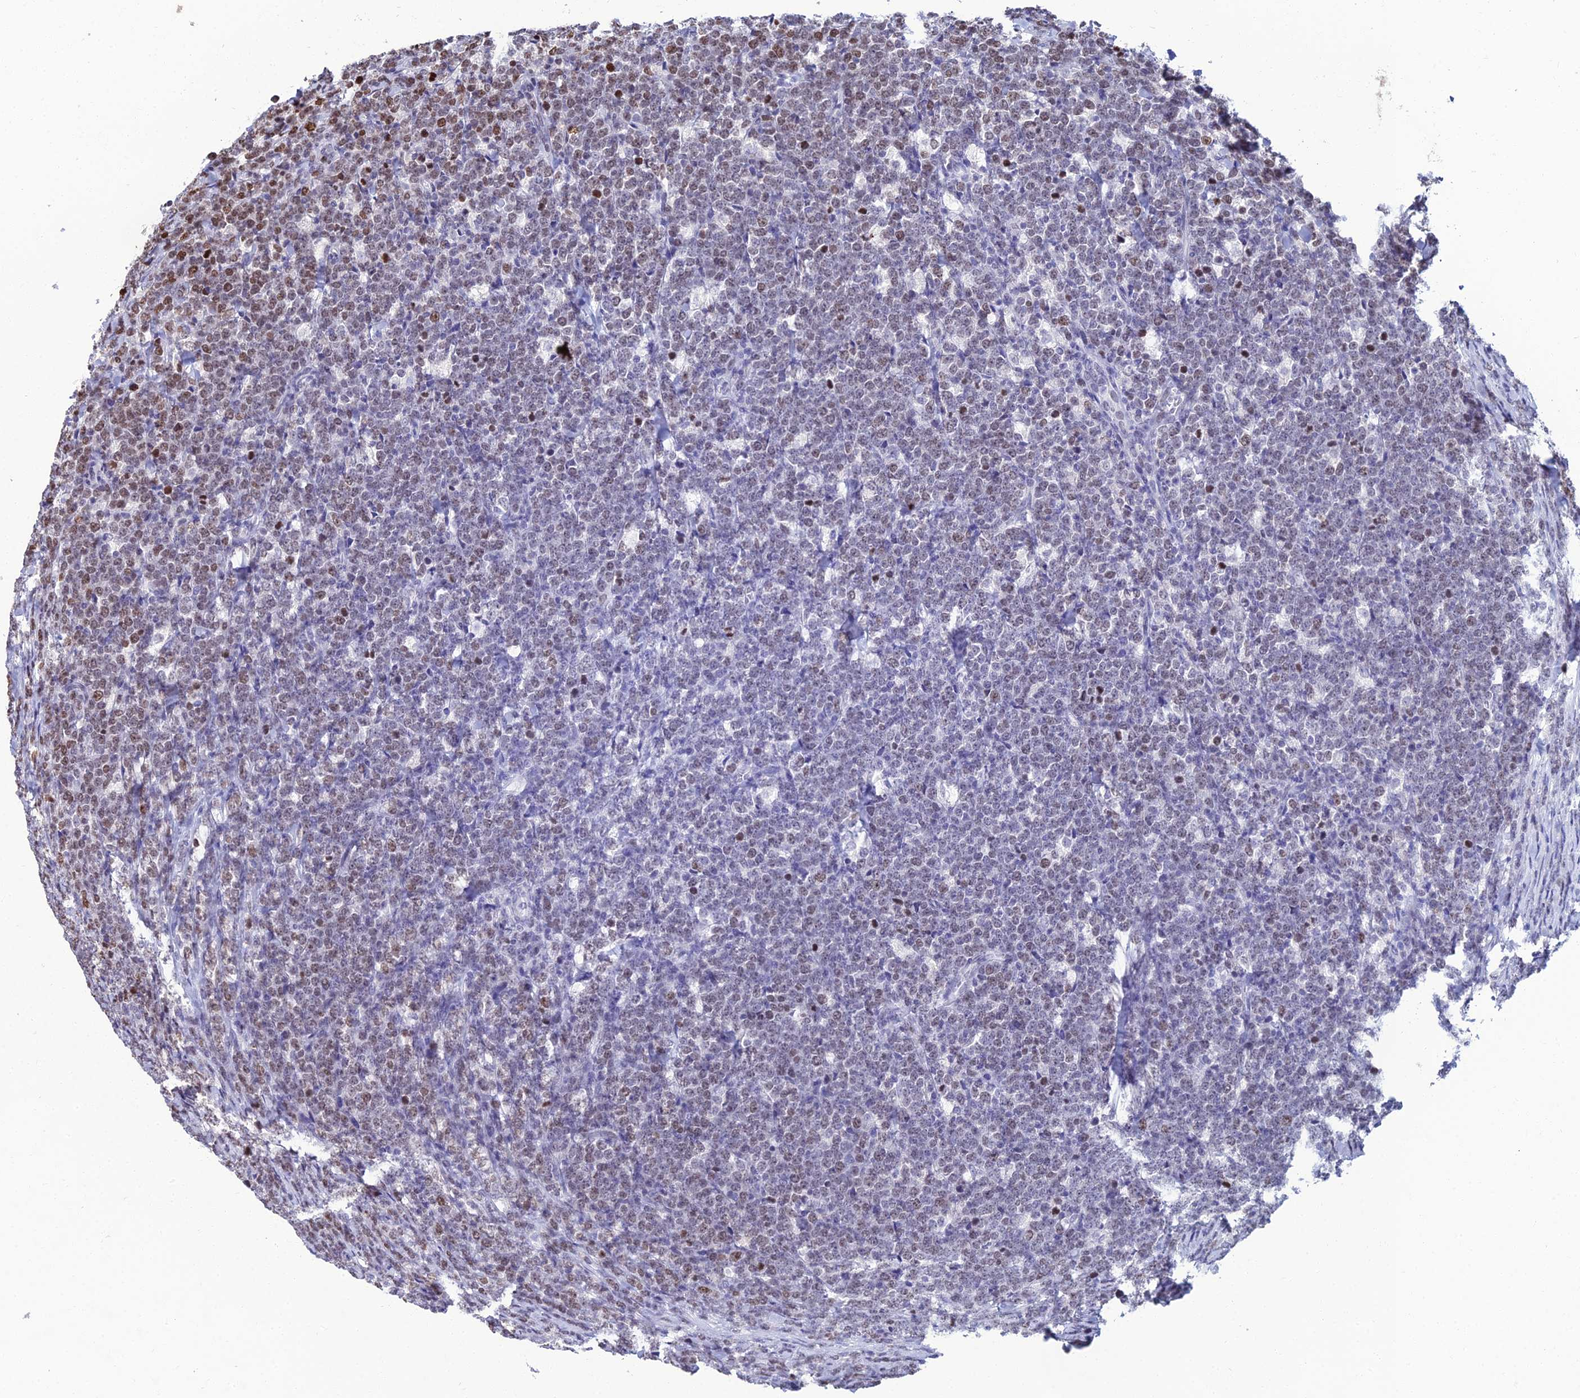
{"staining": {"intensity": "weak", "quantity": "25%-75%", "location": "nuclear"}, "tissue": "lymphoma", "cell_type": "Tumor cells", "image_type": "cancer", "snomed": [{"axis": "morphology", "description": "Malignant lymphoma, non-Hodgkin's type, High grade"}, {"axis": "topography", "description": "Small intestine"}], "caption": "A photomicrograph of lymphoma stained for a protein displays weak nuclear brown staining in tumor cells.", "gene": "TAF9B", "patient": {"sex": "male", "age": 8}}